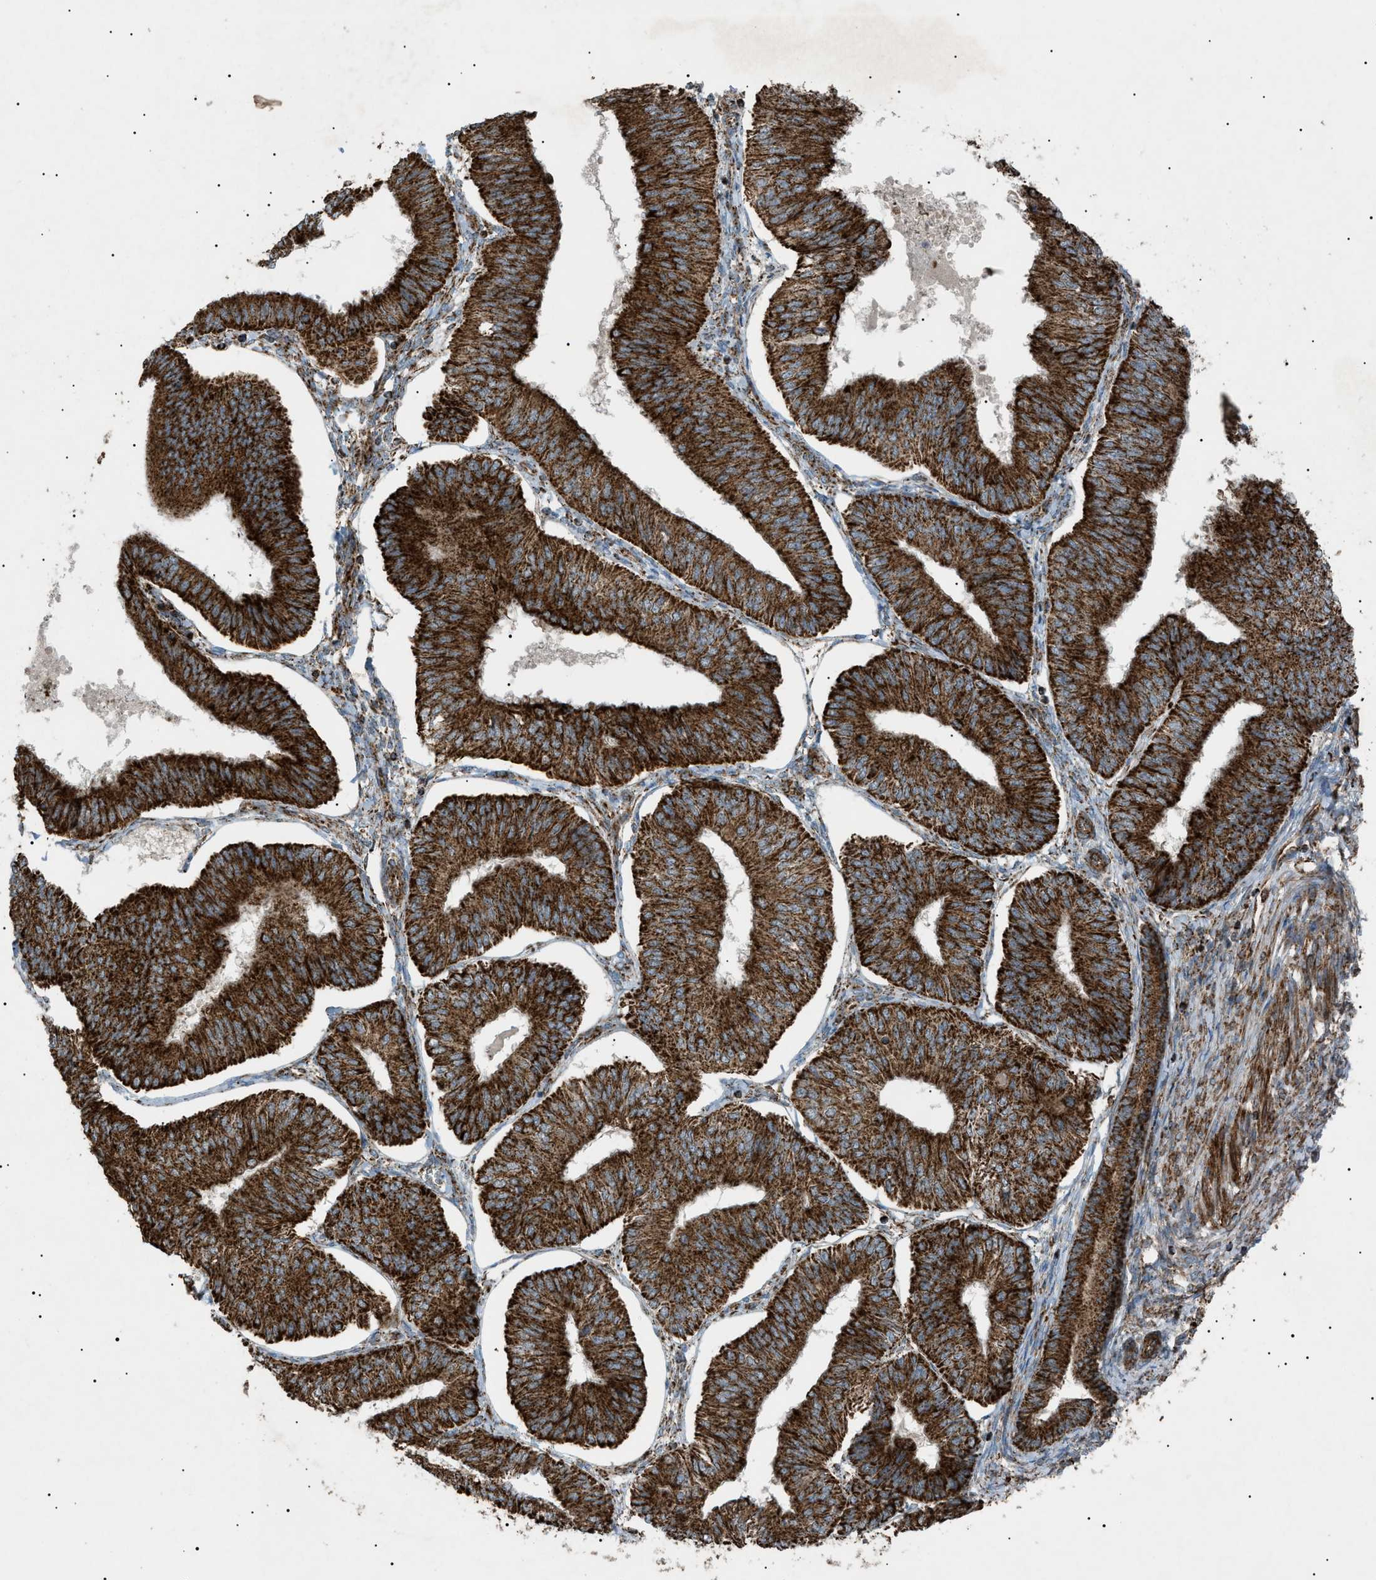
{"staining": {"intensity": "strong", "quantity": ">75%", "location": "cytoplasmic/membranous"}, "tissue": "endometrial cancer", "cell_type": "Tumor cells", "image_type": "cancer", "snomed": [{"axis": "morphology", "description": "Adenocarcinoma, NOS"}, {"axis": "topography", "description": "Endometrium"}], "caption": "Immunohistochemical staining of endometrial adenocarcinoma displays strong cytoplasmic/membranous protein expression in about >75% of tumor cells.", "gene": "C1GALT1C1", "patient": {"sex": "female", "age": 58}}